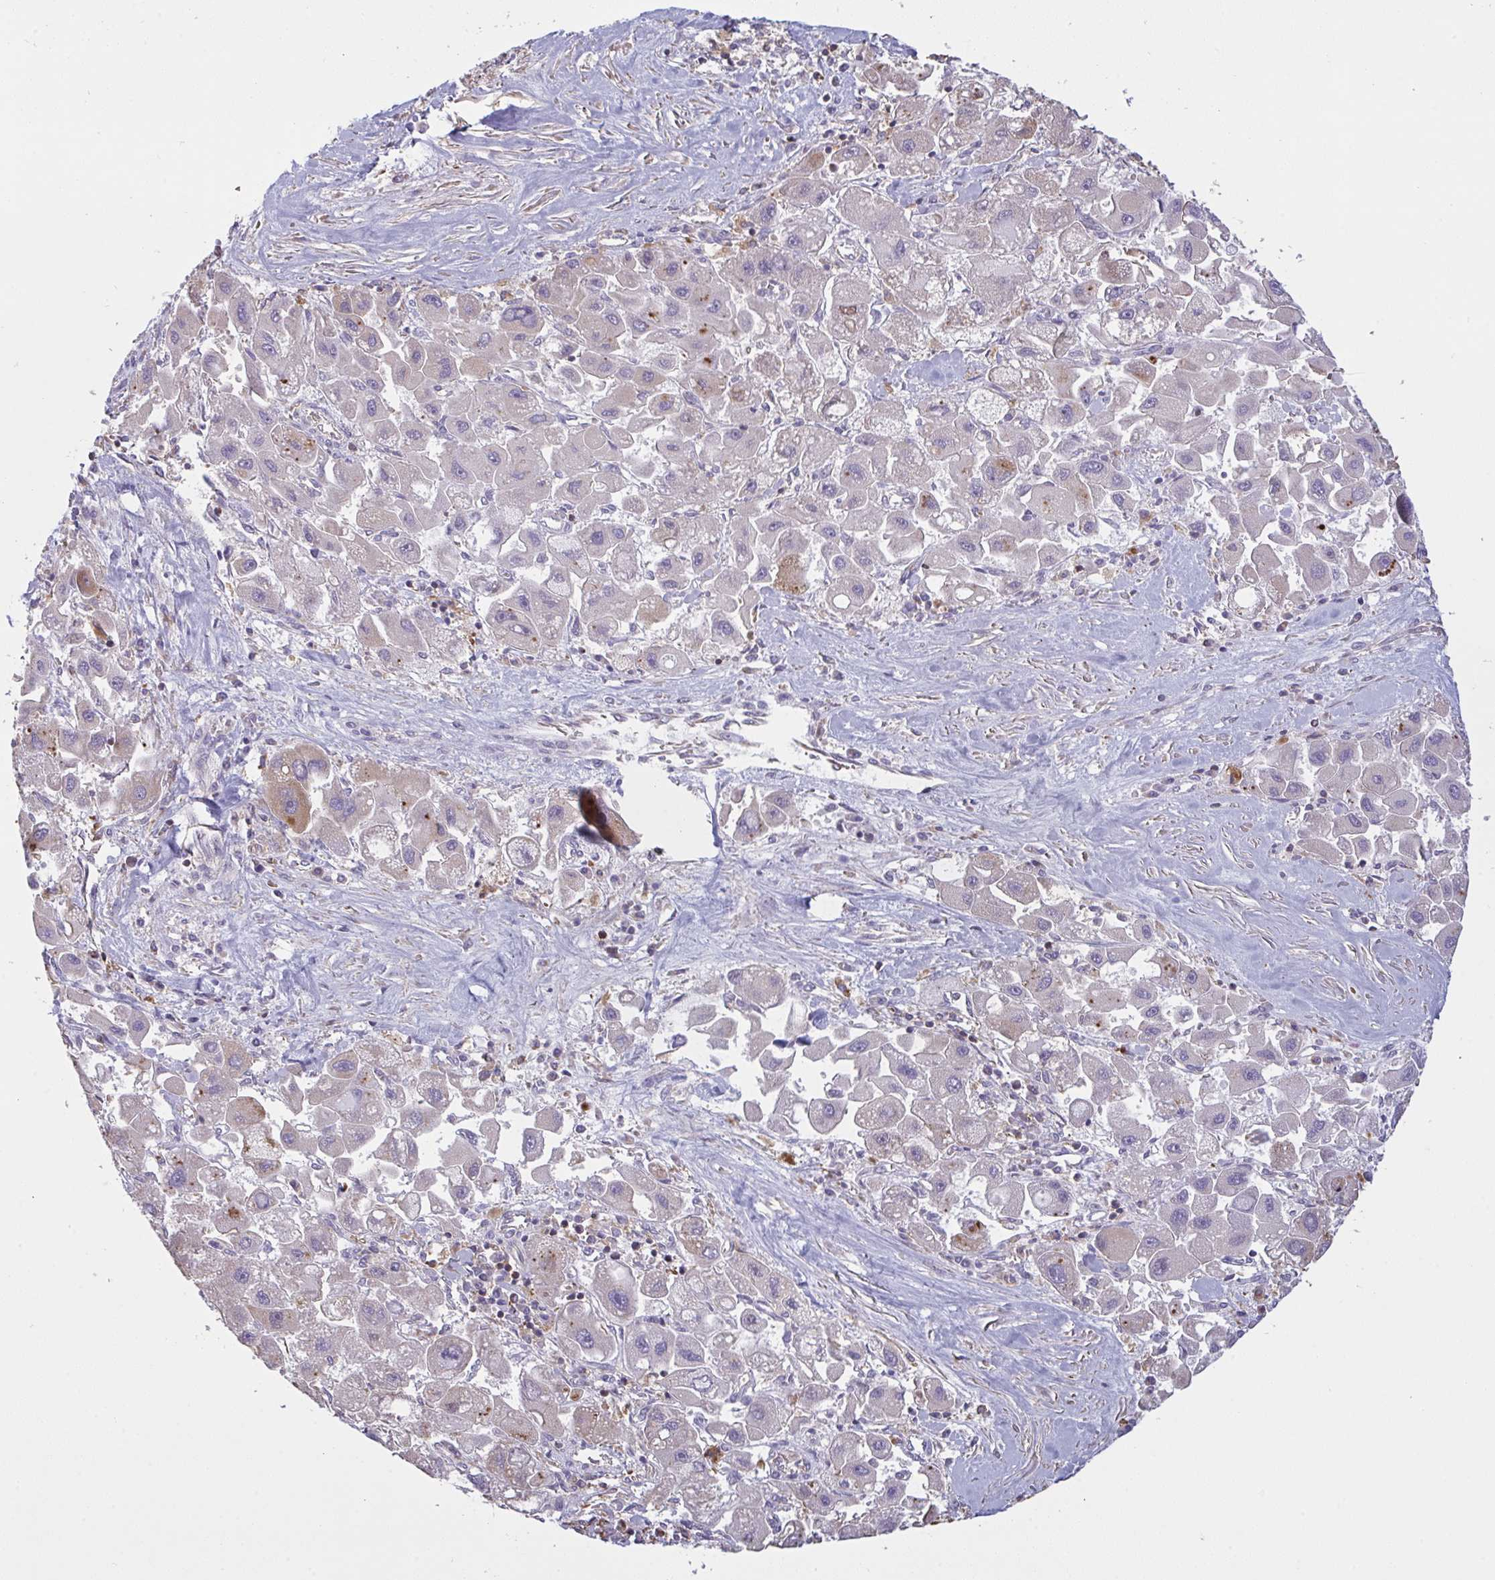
{"staining": {"intensity": "weak", "quantity": "25%-75%", "location": "cytoplasmic/membranous"}, "tissue": "liver cancer", "cell_type": "Tumor cells", "image_type": "cancer", "snomed": [{"axis": "morphology", "description": "Carcinoma, Hepatocellular, NOS"}, {"axis": "topography", "description": "Liver"}], "caption": "Immunohistochemical staining of liver cancer shows low levels of weak cytoplasmic/membranous protein staining in about 25%-75% of tumor cells.", "gene": "MICOS10", "patient": {"sex": "male", "age": 24}}